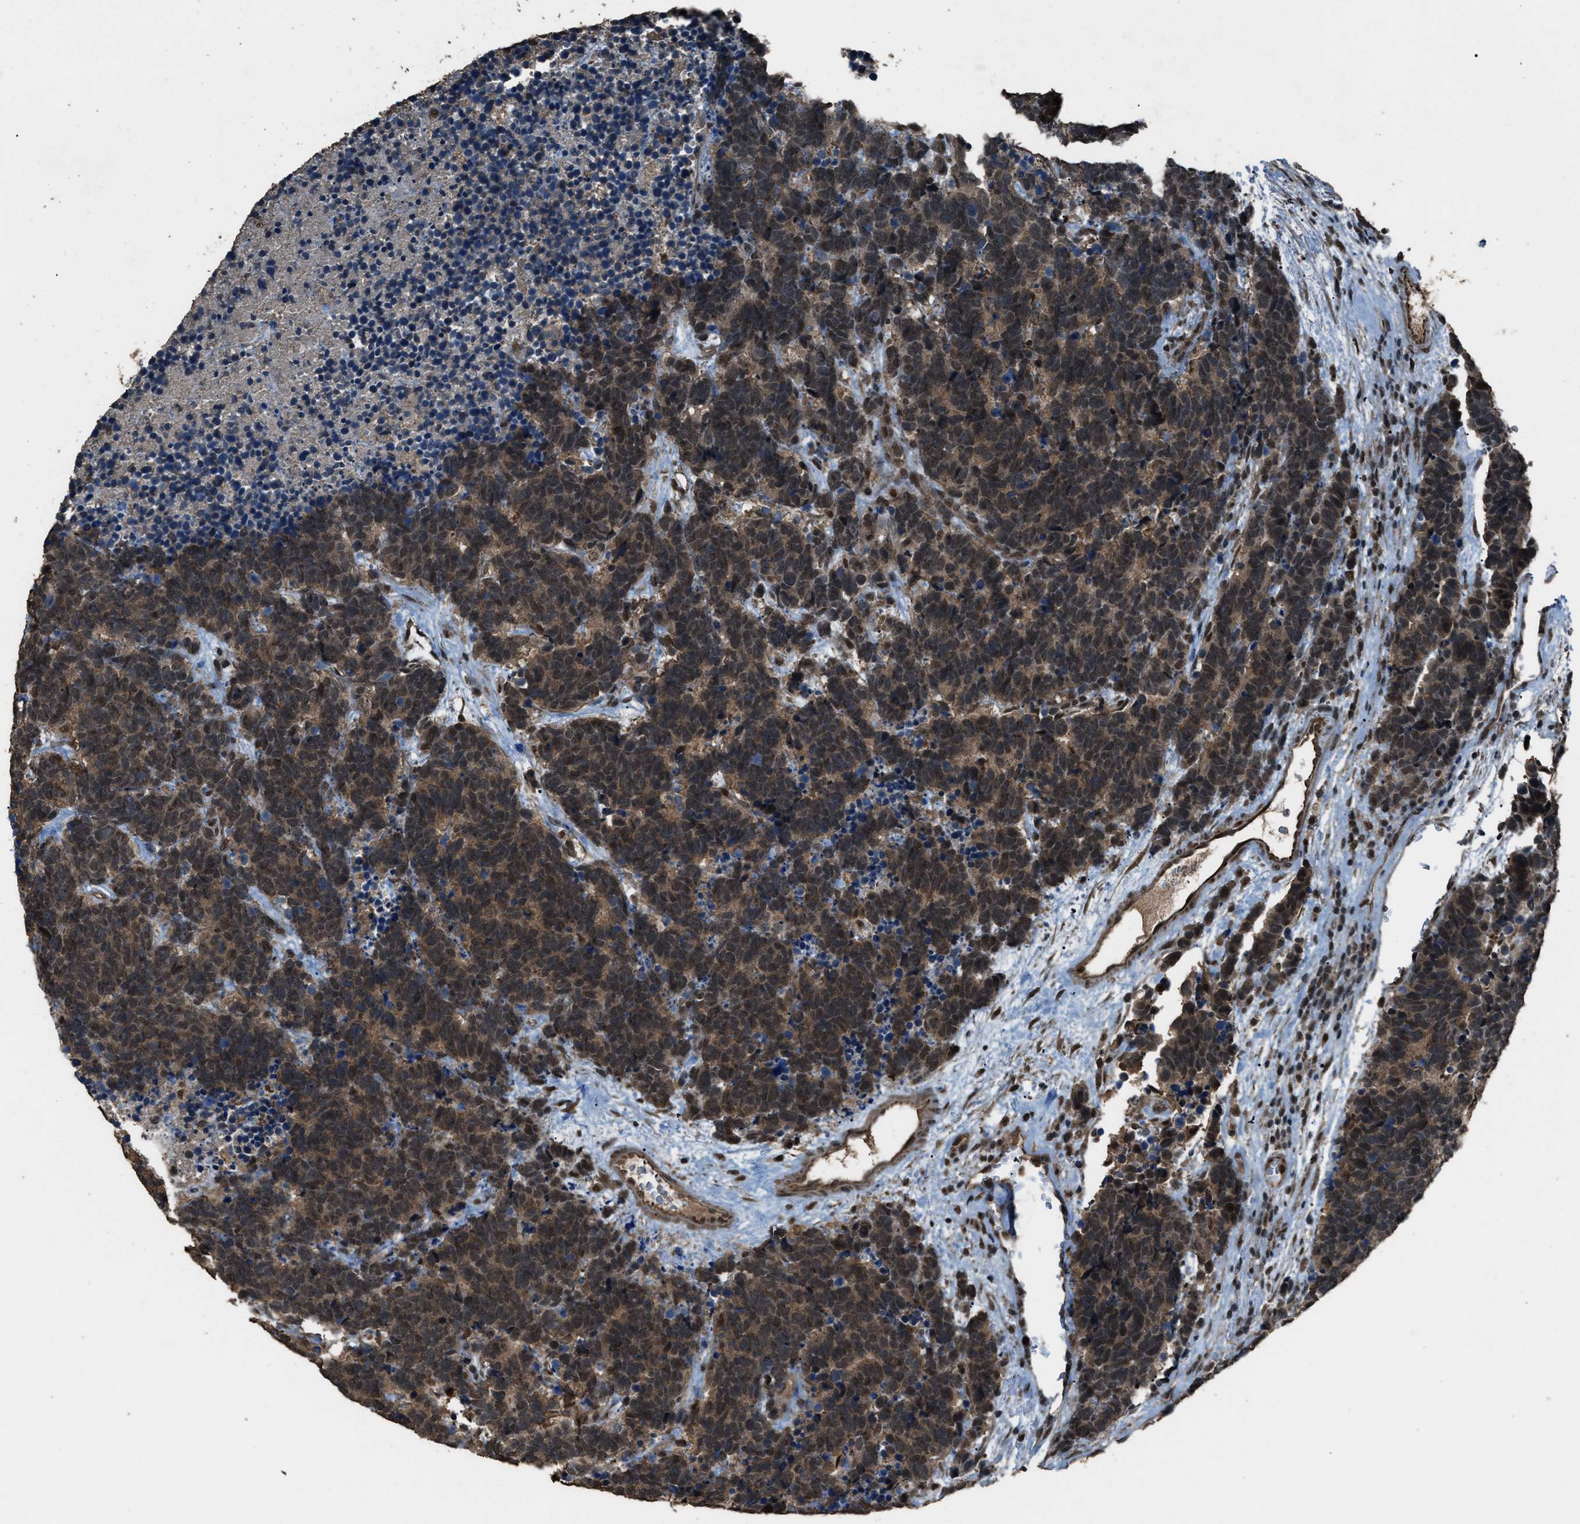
{"staining": {"intensity": "moderate", "quantity": ">75%", "location": "cytoplasmic/membranous,nuclear"}, "tissue": "carcinoid", "cell_type": "Tumor cells", "image_type": "cancer", "snomed": [{"axis": "morphology", "description": "Carcinoma, NOS"}, {"axis": "morphology", "description": "Carcinoid, malignant, NOS"}, {"axis": "topography", "description": "Urinary bladder"}], "caption": "Carcinoid stained with a brown dye reveals moderate cytoplasmic/membranous and nuclear positive staining in about >75% of tumor cells.", "gene": "SERTAD2", "patient": {"sex": "male", "age": 57}}